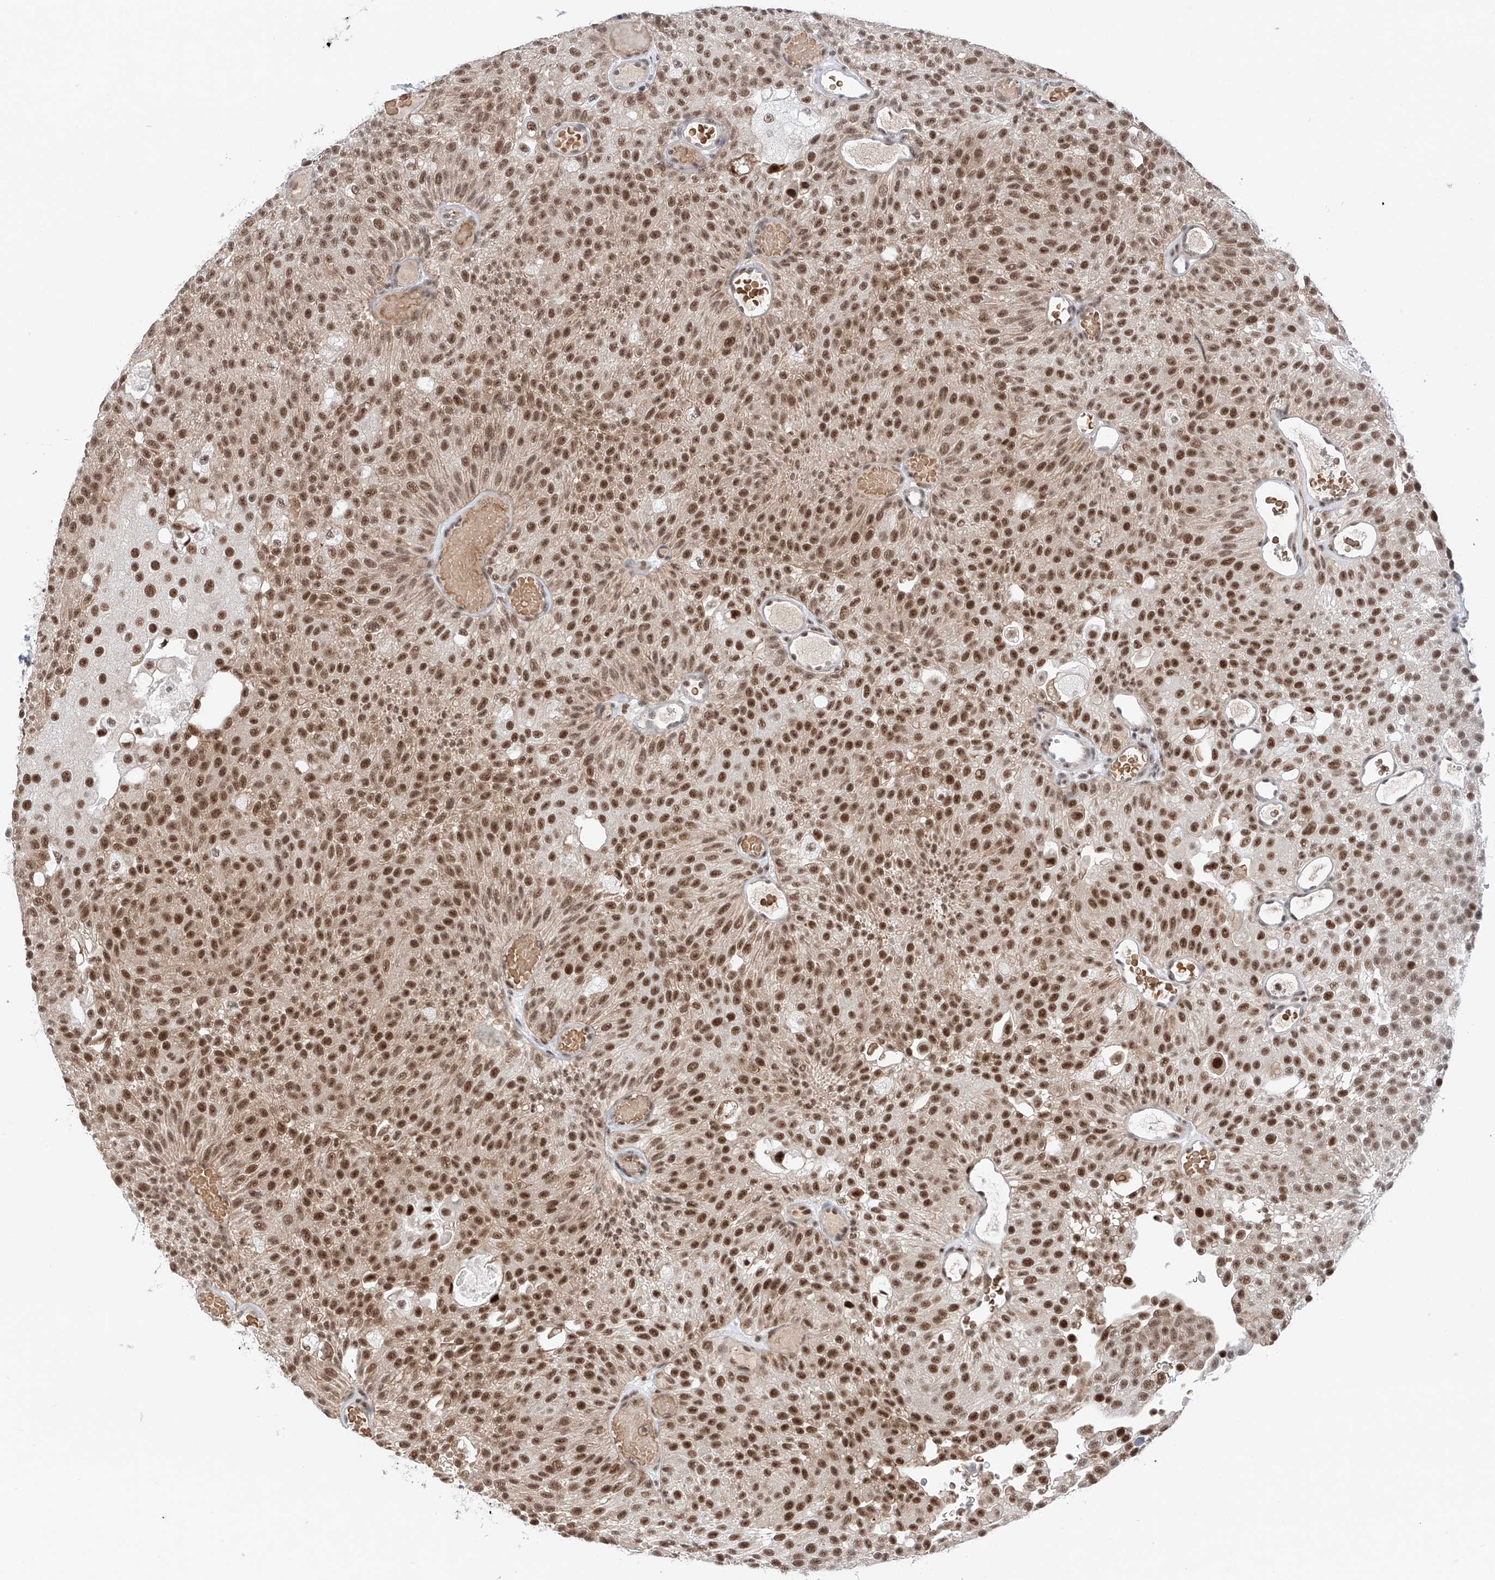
{"staining": {"intensity": "strong", "quantity": ">75%", "location": "nuclear"}, "tissue": "urothelial cancer", "cell_type": "Tumor cells", "image_type": "cancer", "snomed": [{"axis": "morphology", "description": "Urothelial carcinoma, Low grade"}, {"axis": "topography", "description": "Urinary bladder"}], "caption": "Protein staining reveals strong nuclear positivity in about >75% of tumor cells in low-grade urothelial carcinoma.", "gene": "SNRNP200", "patient": {"sex": "male", "age": 78}}